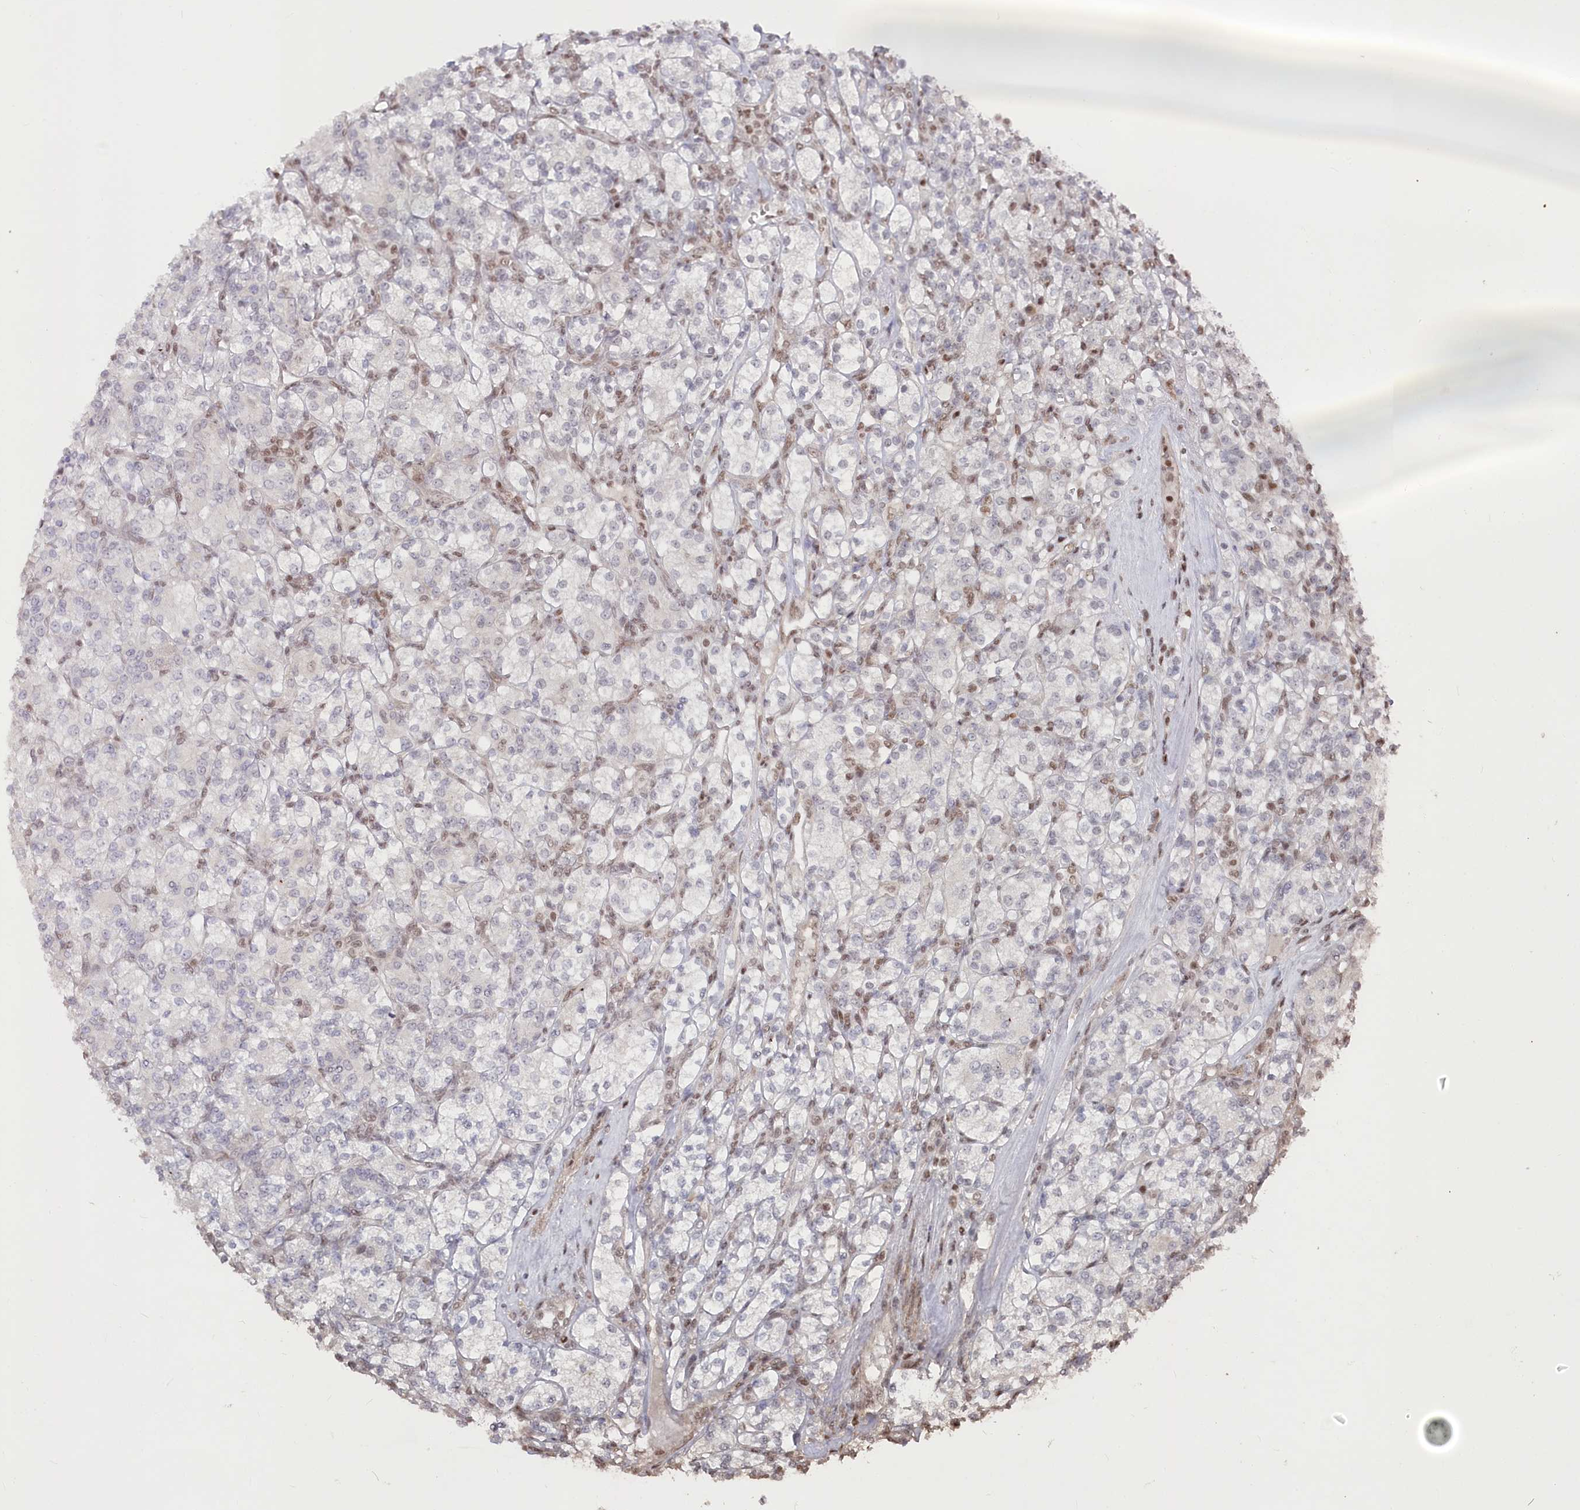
{"staining": {"intensity": "negative", "quantity": "none", "location": "none"}, "tissue": "renal cancer", "cell_type": "Tumor cells", "image_type": "cancer", "snomed": [{"axis": "morphology", "description": "Adenocarcinoma, NOS"}, {"axis": "topography", "description": "Kidney"}], "caption": "Immunohistochemistry (IHC) histopathology image of human renal cancer stained for a protein (brown), which demonstrates no positivity in tumor cells. (DAB (3,3'-diaminobenzidine) immunohistochemistry (IHC), high magnification).", "gene": "CGGBP1", "patient": {"sex": "male", "age": 77}}